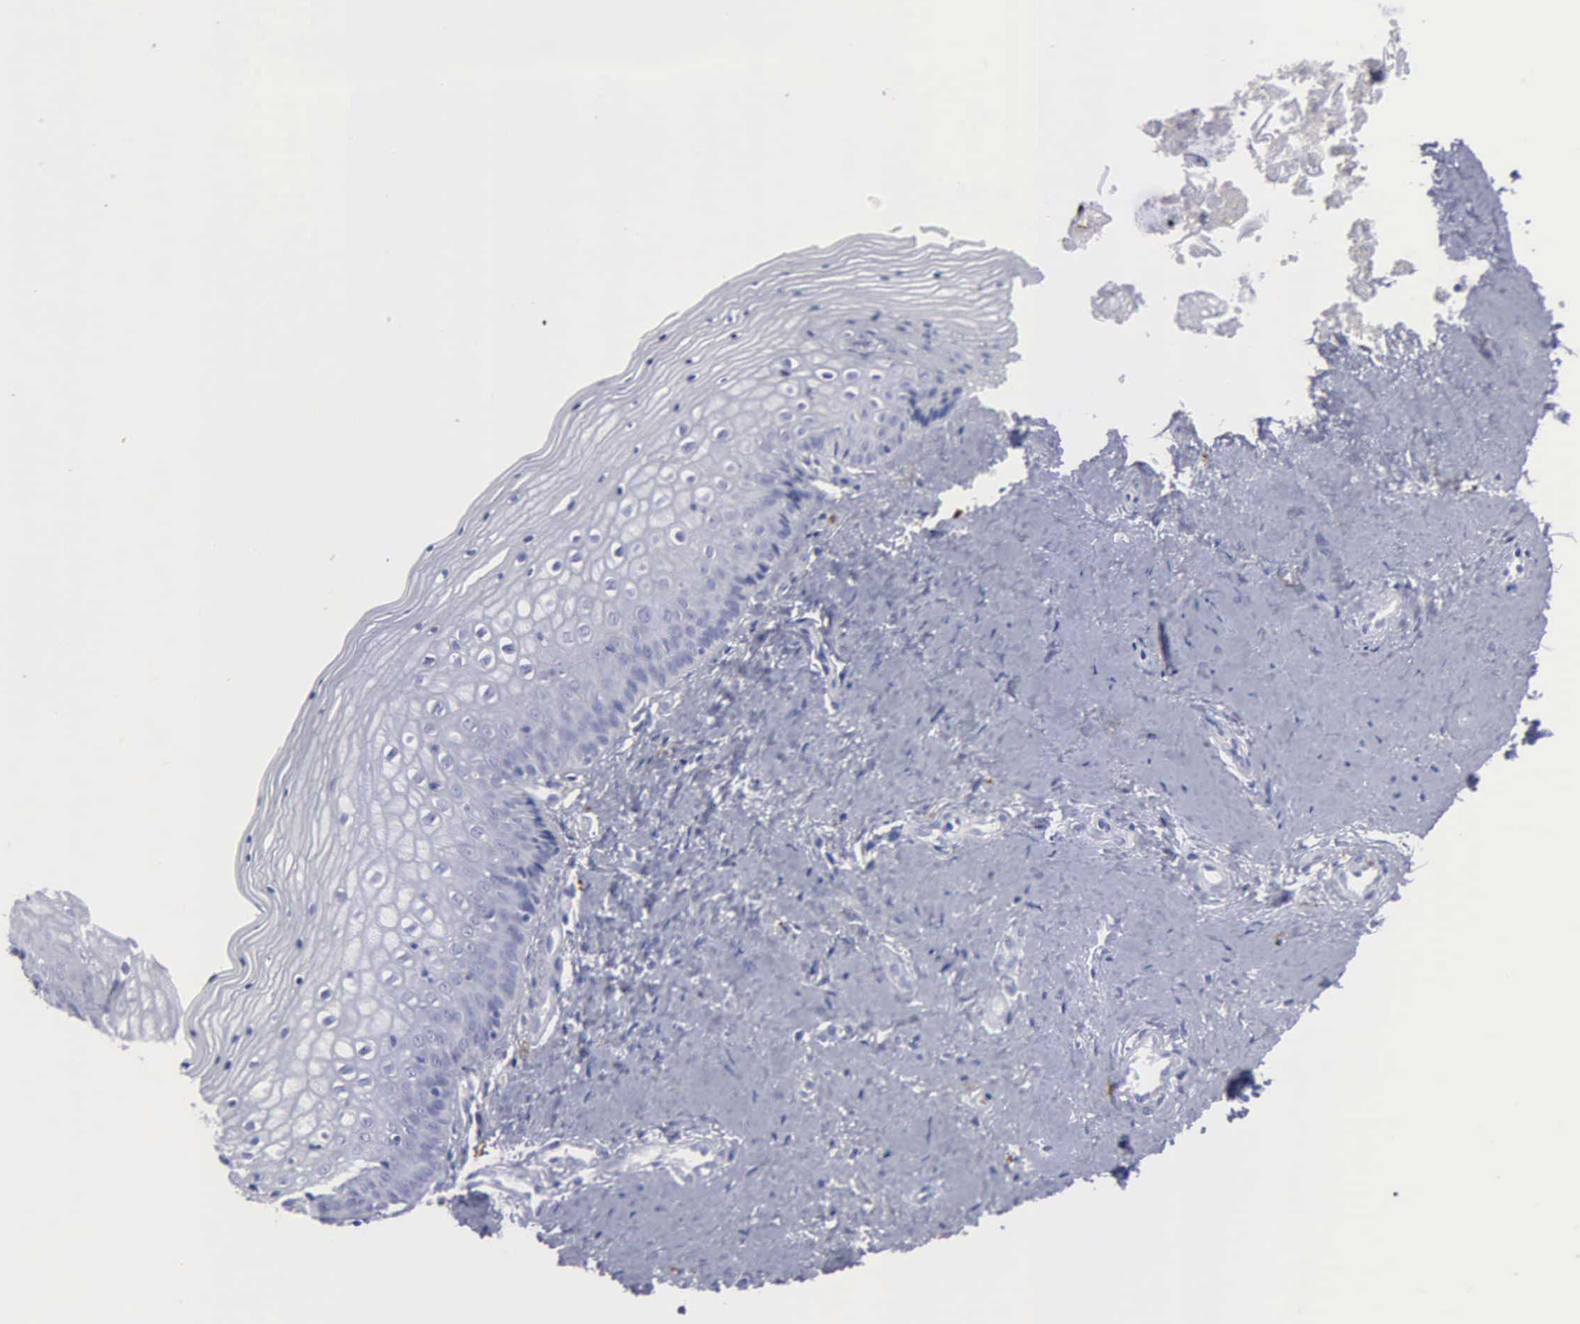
{"staining": {"intensity": "negative", "quantity": "none", "location": "none"}, "tissue": "vagina", "cell_type": "Squamous epithelial cells", "image_type": "normal", "snomed": [{"axis": "morphology", "description": "Normal tissue, NOS"}, {"axis": "topography", "description": "Vagina"}], "caption": "Image shows no protein expression in squamous epithelial cells of unremarkable vagina. The staining was performed using DAB (3,3'-diaminobenzidine) to visualize the protein expression in brown, while the nuclei were stained in blue with hematoxylin (Magnification: 20x).", "gene": "CTSG", "patient": {"sex": "female", "age": 46}}